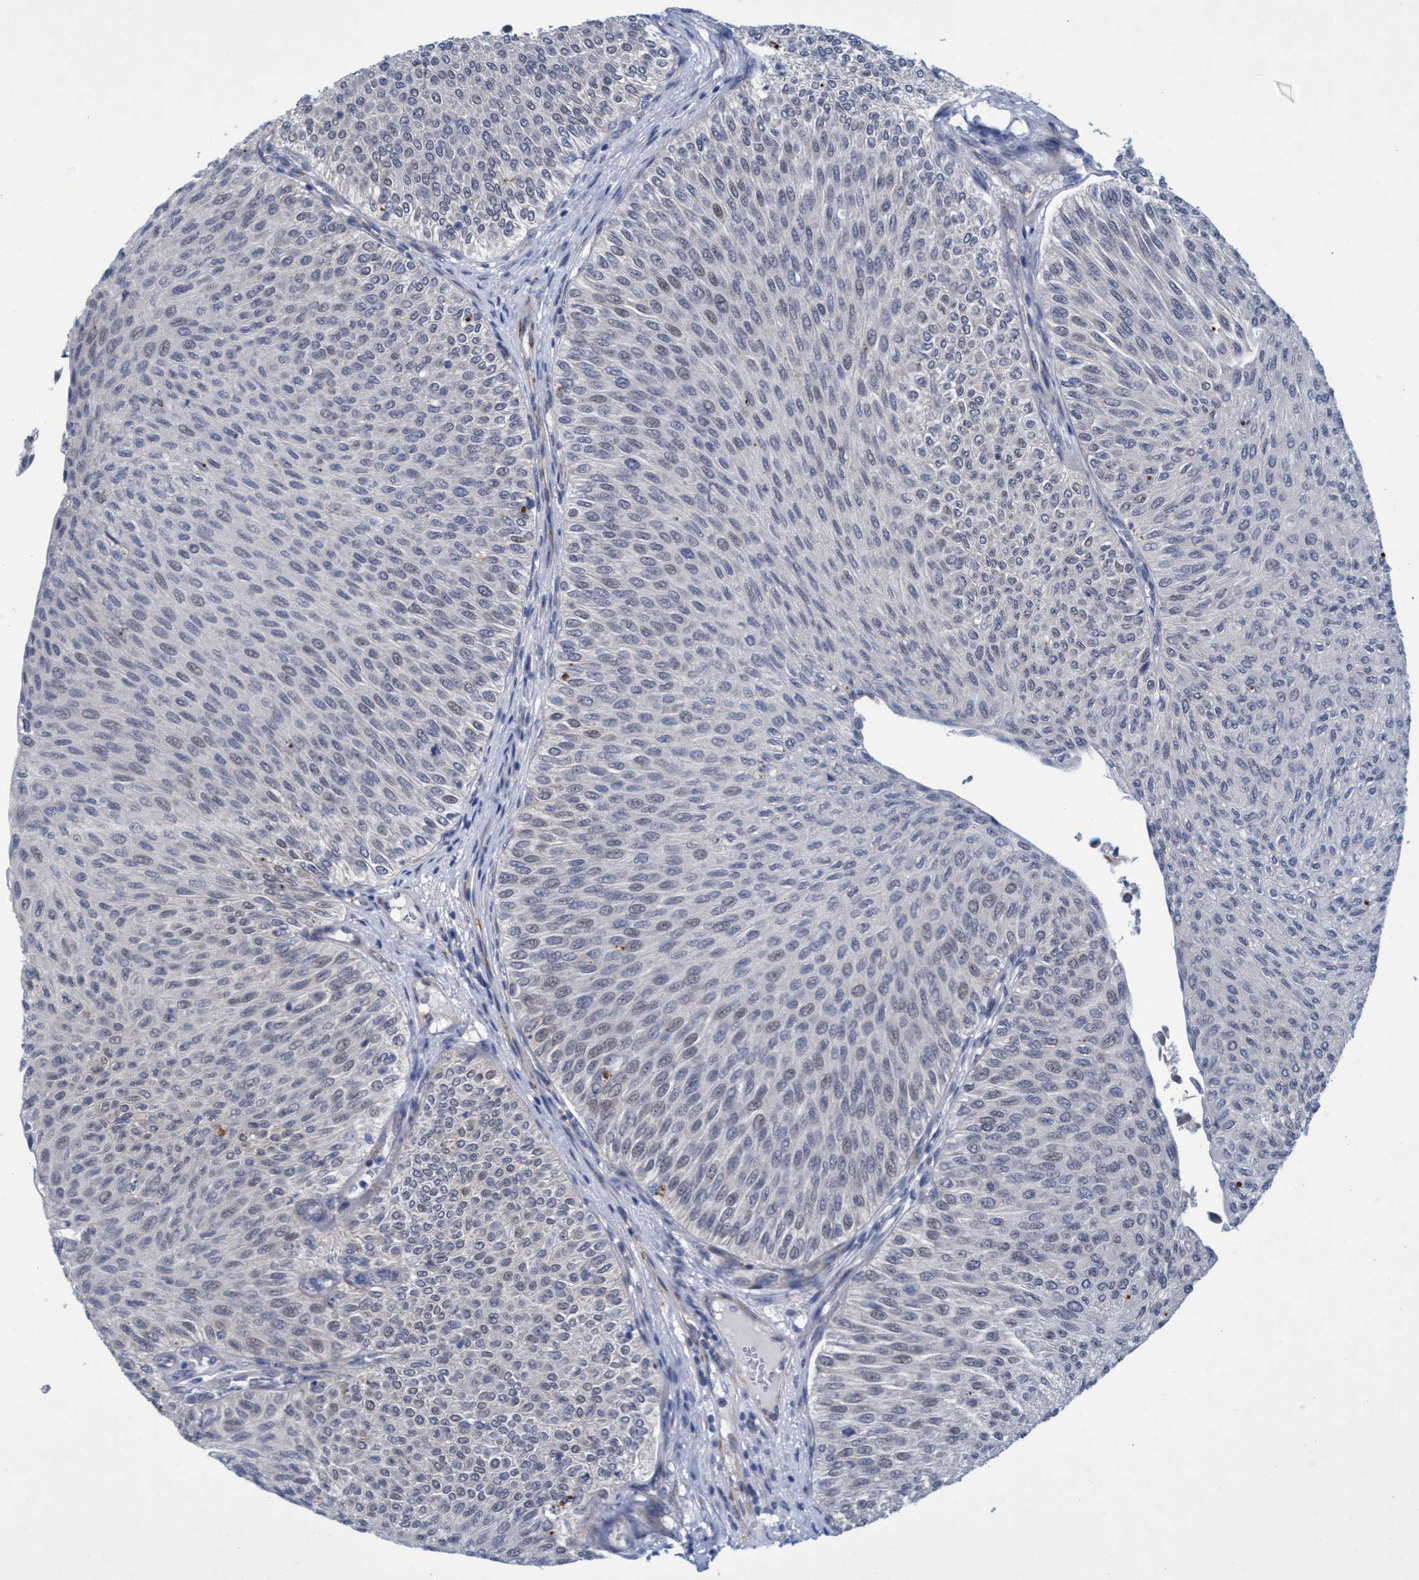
{"staining": {"intensity": "negative", "quantity": "none", "location": "none"}, "tissue": "urothelial cancer", "cell_type": "Tumor cells", "image_type": "cancer", "snomed": [{"axis": "morphology", "description": "Urothelial carcinoma, Low grade"}, {"axis": "topography", "description": "Urinary bladder"}], "caption": "DAB (3,3'-diaminobenzidine) immunohistochemical staining of urothelial carcinoma (low-grade) reveals no significant positivity in tumor cells.", "gene": "SLC43A2", "patient": {"sex": "male", "age": 78}}